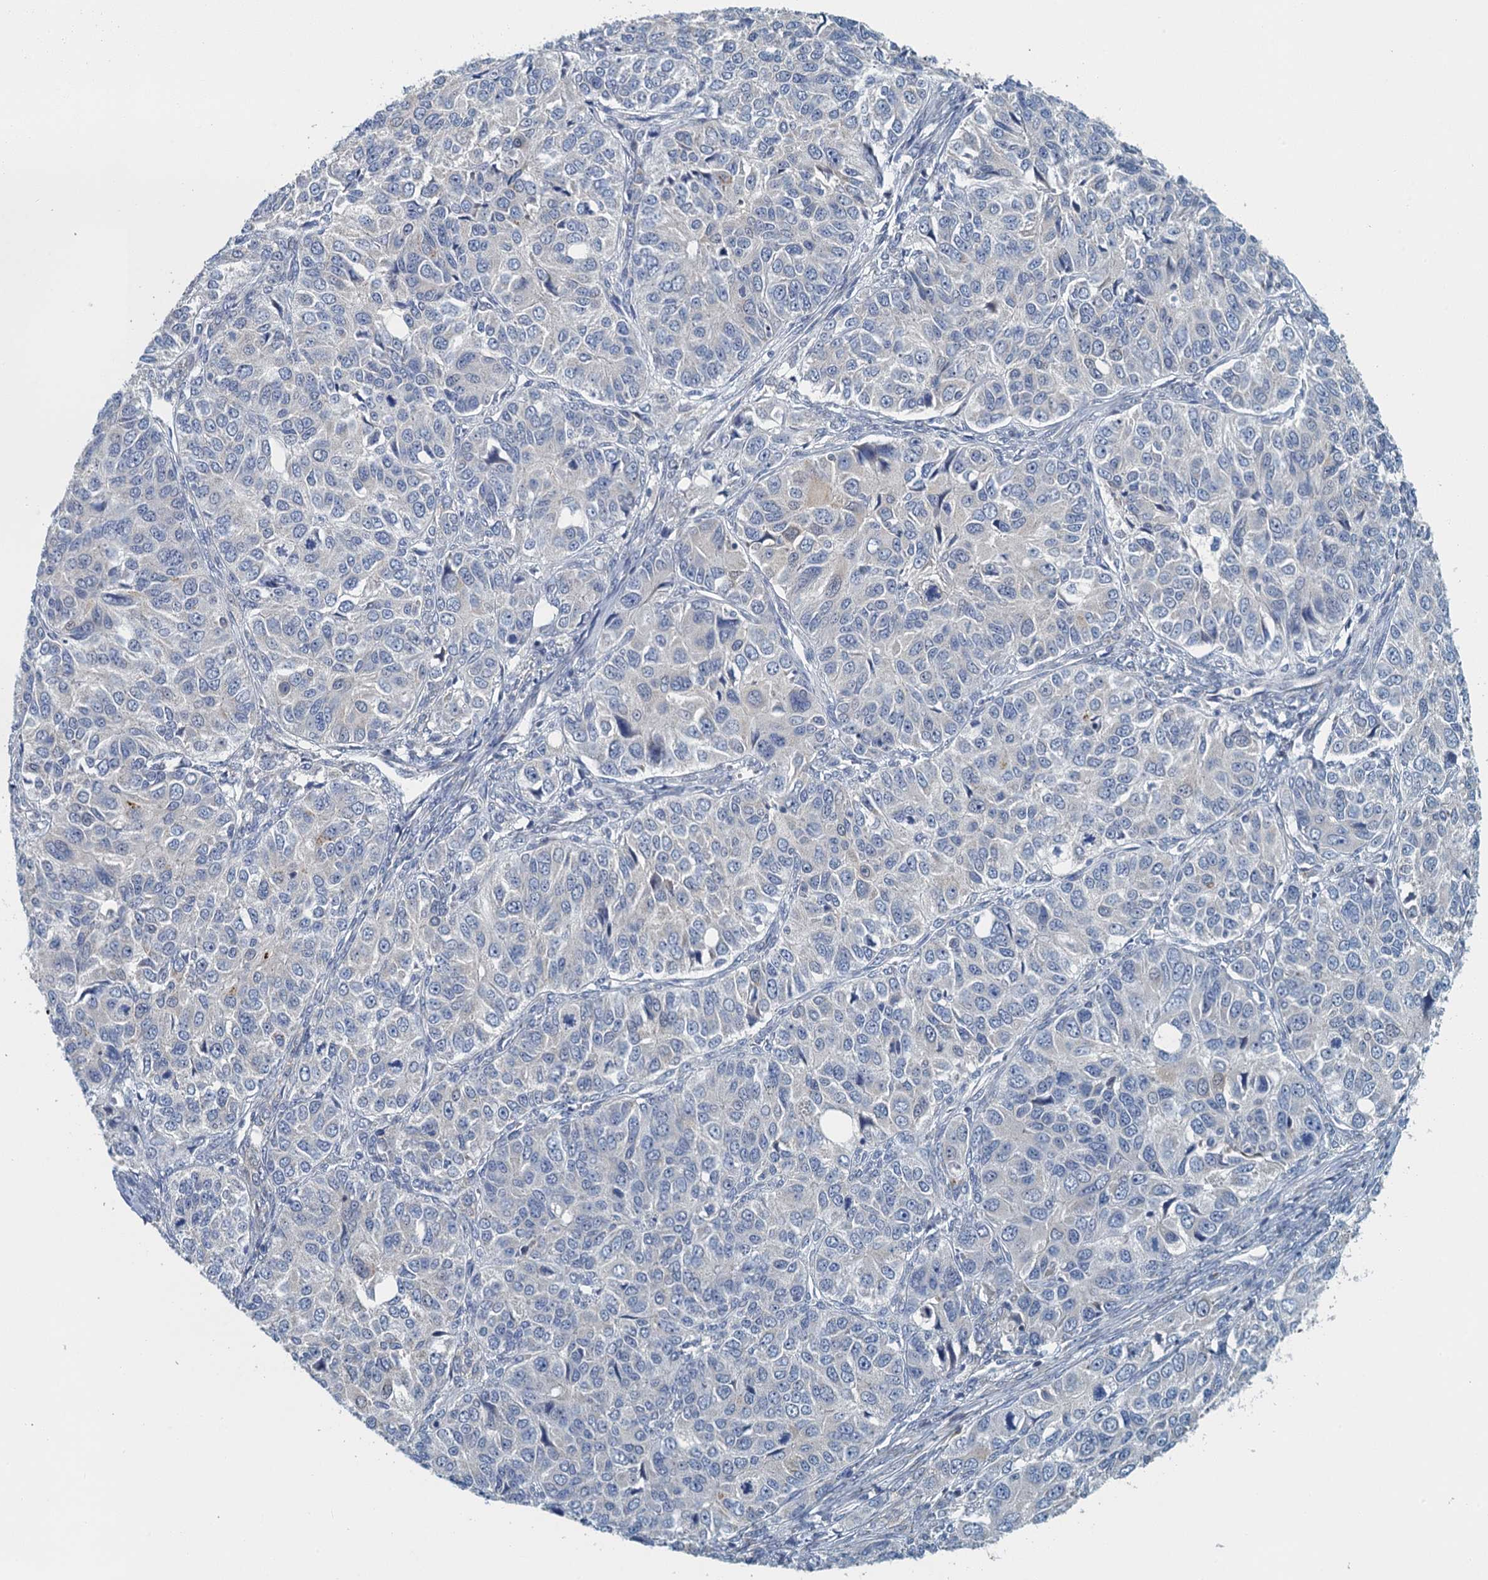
{"staining": {"intensity": "negative", "quantity": "none", "location": "none"}, "tissue": "ovarian cancer", "cell_type": "Tumor cells", "image_type": "cancer", "snomed": [{"axis": "morphology", "description": "Carcinoma, endometroid"}, {"axis": "topography", "description": "Ovary"}], "caption": "This is a image of IHC staining of ovarian cancer, which shows no staining in tumor cells.", "gene": "ALG2", "patient": {"sex": "female", "age": 51}}